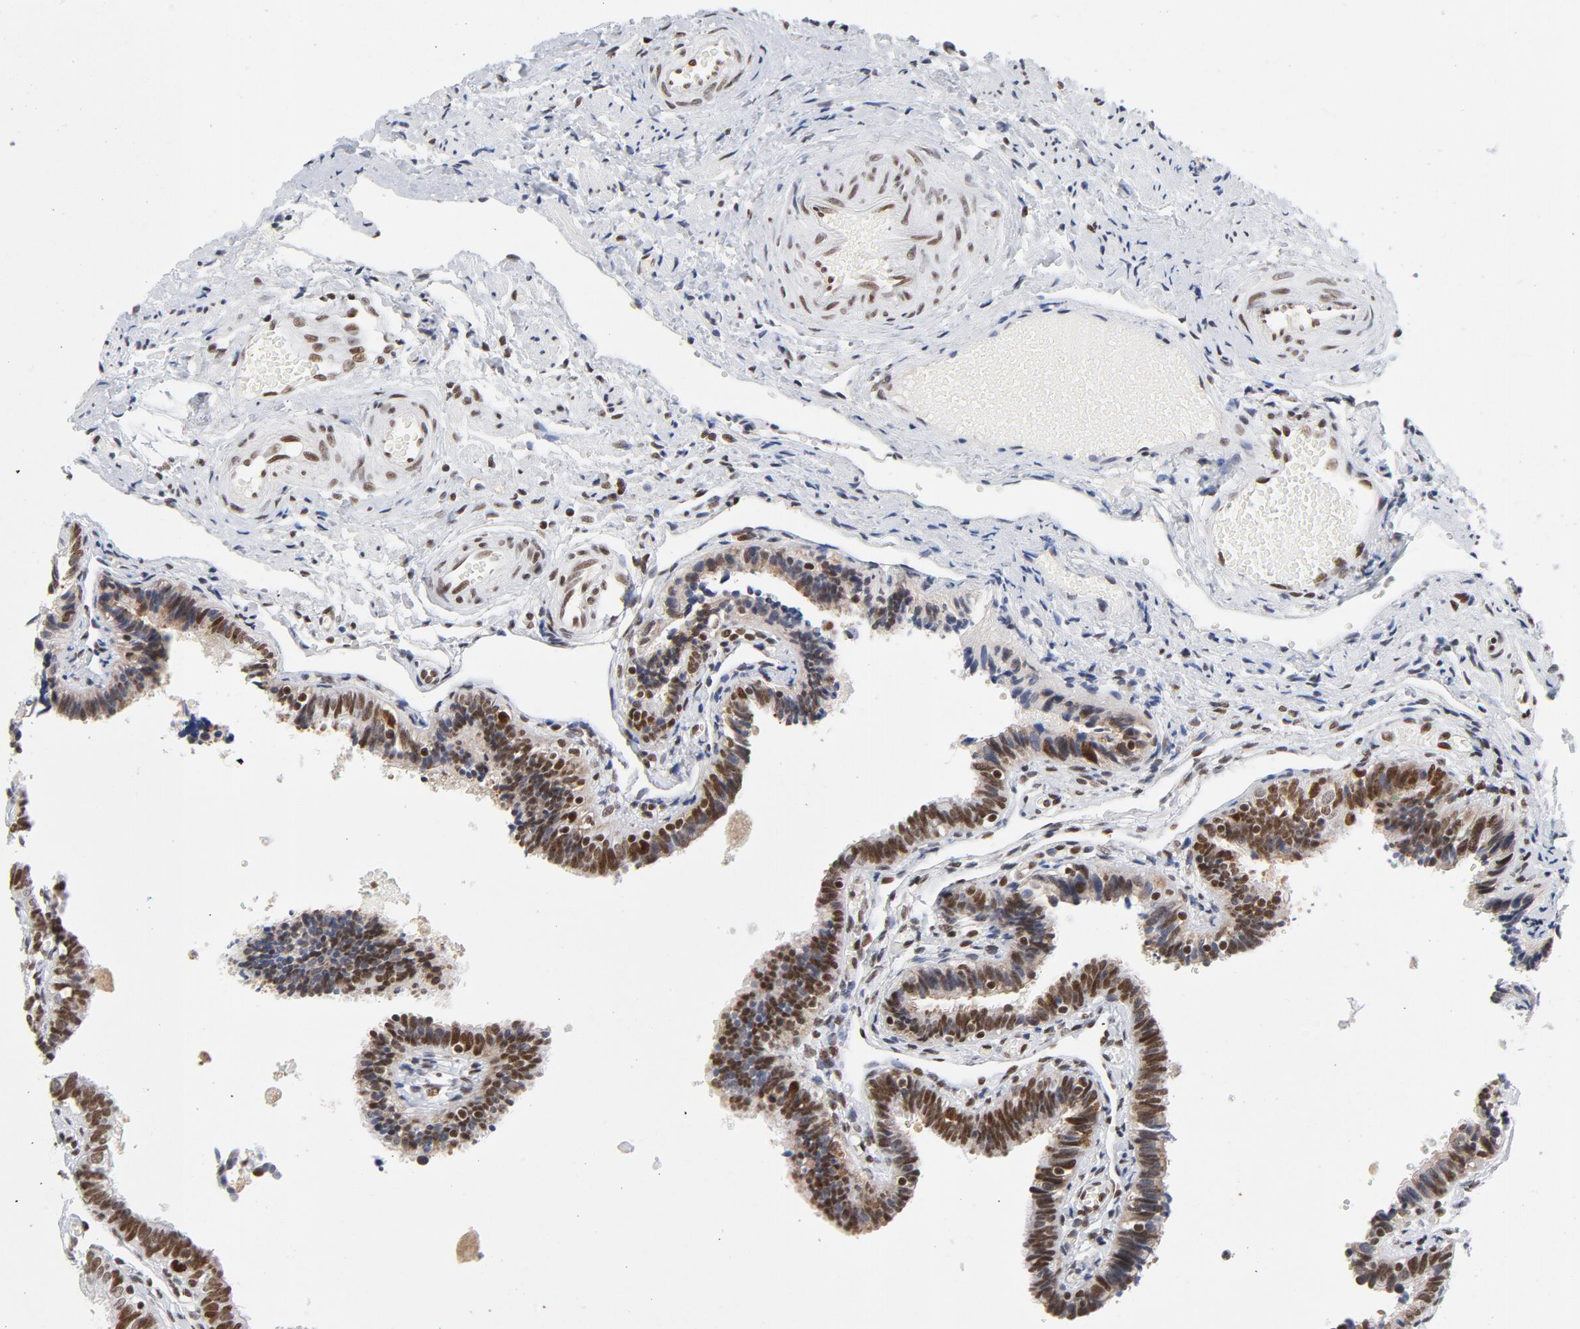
{"staining": {"intensity": "moderate", "quantity": ">75%", "location": "nuclear"}, "tissue": "fallopian tube", "cell_type": "Glandular cells", "image_type": "normal", "snomed": [{"axis": "morphology", "description": "Normal tissue, NOS"}, {"axis": "topography", "description": "Fallopian tube"}], "caption": "Protein analysis of benign fallopian tube shows moderate nuclear positivity in about >75% of glandular cells. Nuclei are stained in blue.", "gene": "RFC4", "patient": {"sex": "female", "age": 46}}